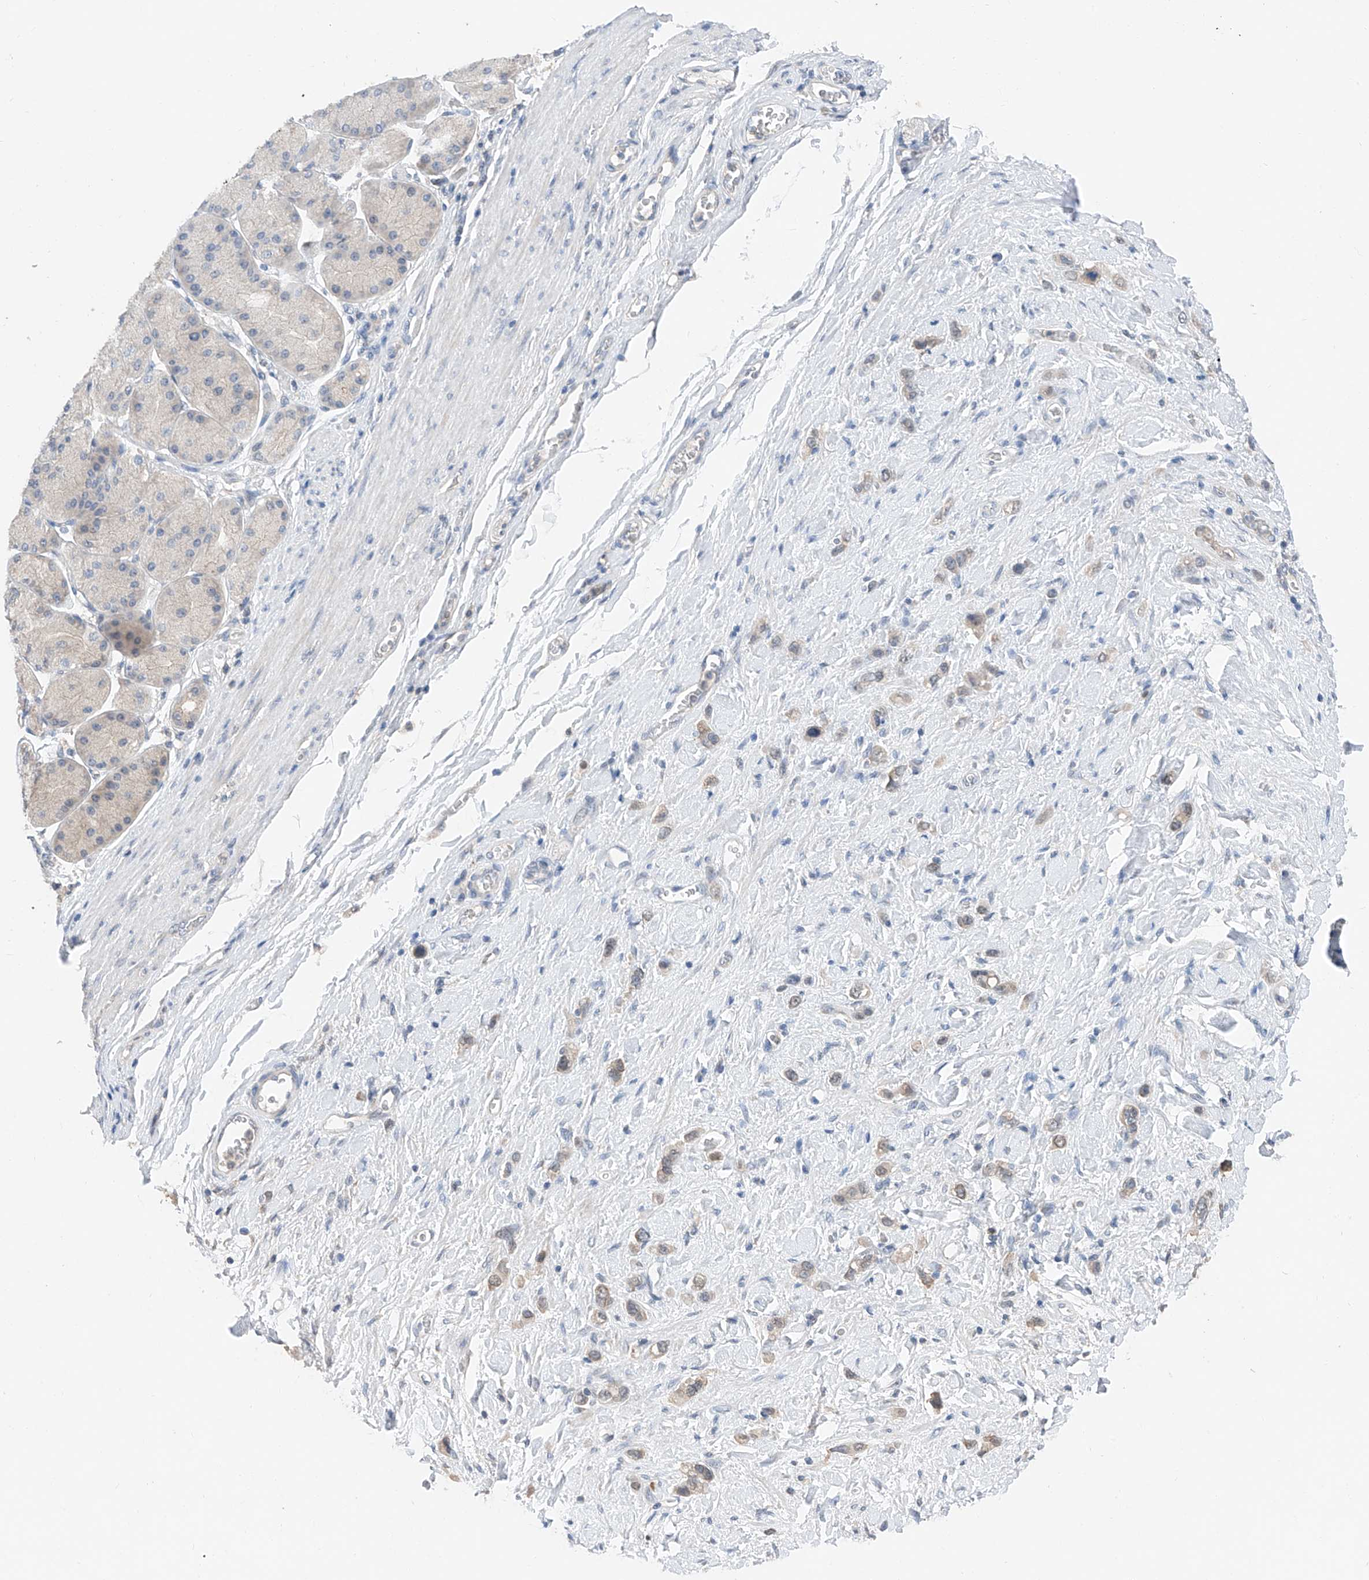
{"staining": {"intensity": "weak", "quantity": "<25%", "location": "cytoplasmic/membranous"}, "tissue": "stomach cancer", "cell_type": "Tumor cells", "image_type": "cancer", "snomed": [{"axis": "morphology", "description": "Adenocarcinoma, NOS"}, {"axis": "topography", "description": "Stomach"}], "caption": "IHC micrograph of neoplastic tissue: stomach adenocarcinoma stained with DAB (3,3'-diaminobenzidine) demonstrates no significant protein staining in tumor cells. (Immunohistochemistry, brightfield microscopy, high magnification).", "gene": "FUCA2", "patient": {"sex": "female", "age": 65}}